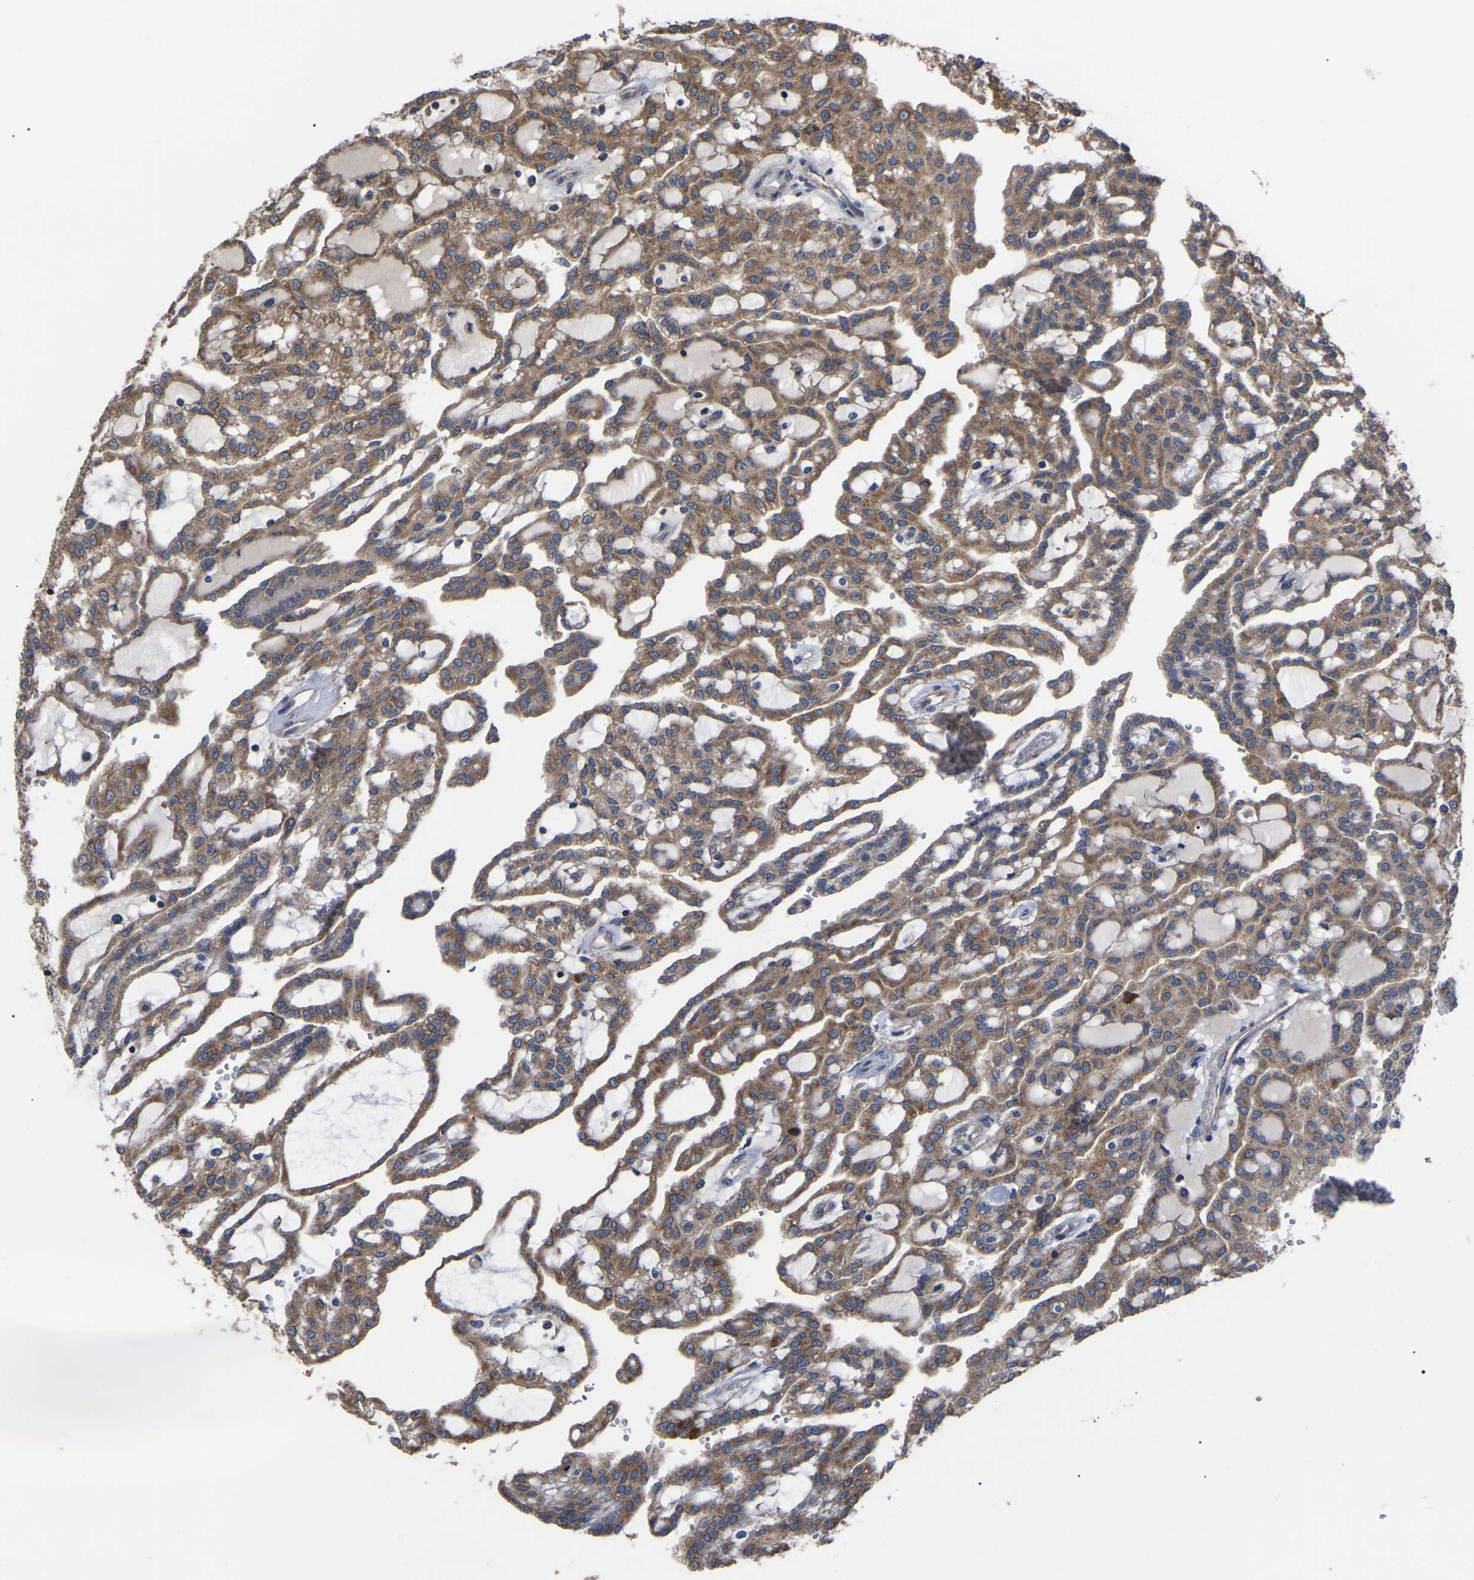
{"staining": {"intensity": "moderate", "quantity": ">75%", "location": "cytoplasmic/membranous"}, "tissue": "renal cancer", "cell_type": "Tumor cells", "image_type": "cancer", "snomed": [{"axis": "morphology", "description": "Adenocarcinoma, NOS"}, {"axis": "topography", "description": "Kidney"}], "caption": "Renal adenocarcinoma stained with IHC demonstrates moderate cytoplasmic/membranous expression in about >75% of tumor cells.", "gene": "GCC1", "patient": {"sex": "male", "age": 63}}